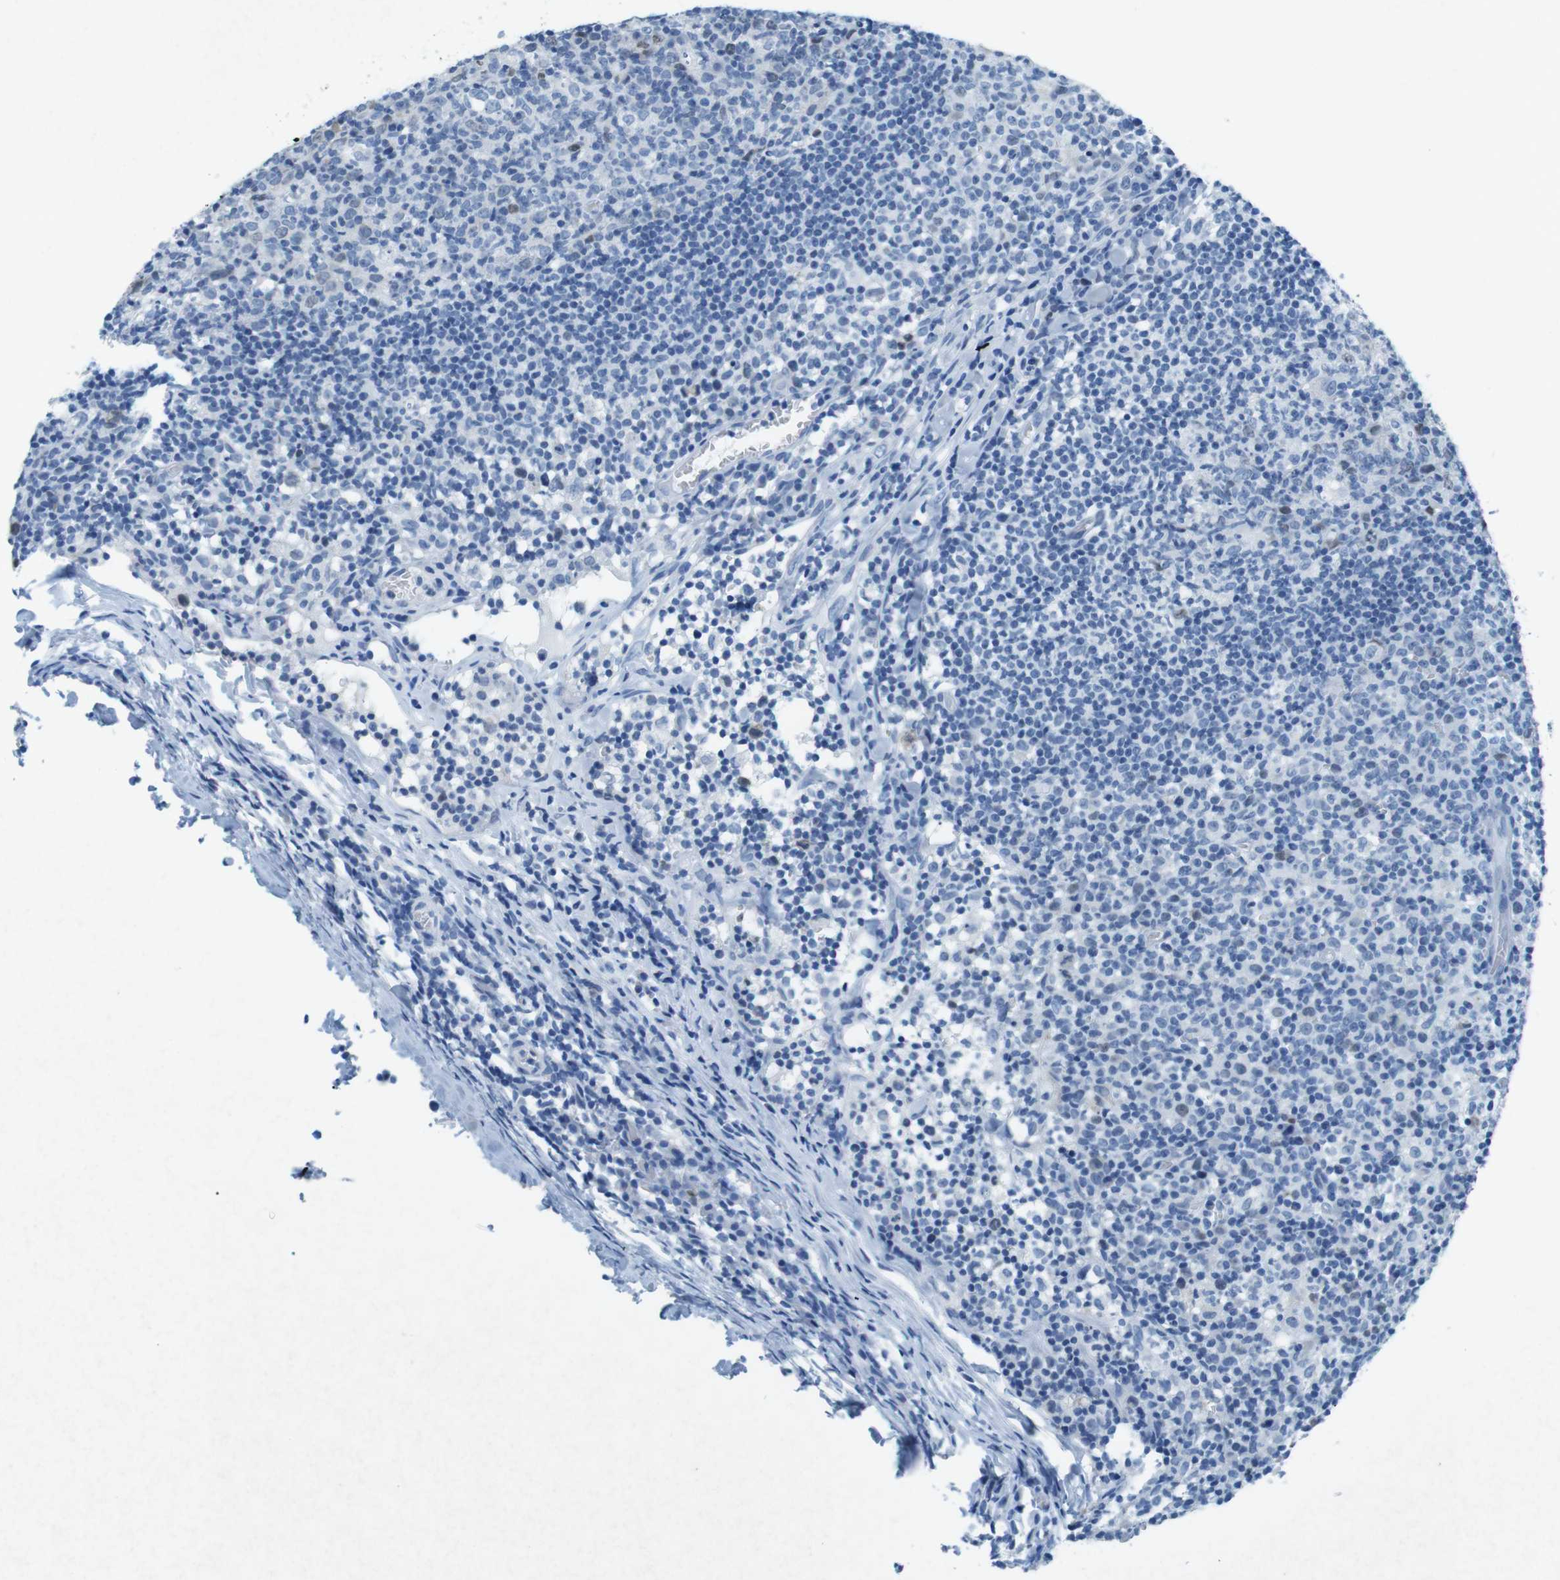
{"staining": {"intensity": "weak", "quantity": "<25%", "location": "nuclear"}, "tissue": "lymph node", "cell_type": "Germinal center cells", "image_type": "normal", "snomed": [{"axis": "morphology", "description": "Normal tissue, NOS"}, {"axis": "morphology", "description": "Inflammation, NOS"}, {"axis": "topography", "description": "Lymph node"}], "caption": "Human lymph node stained for a protein using IHC displays no positivity in germinal center cells.", "gene": "CTAG1B", "patient": {"sex": "male", "age": 55}}